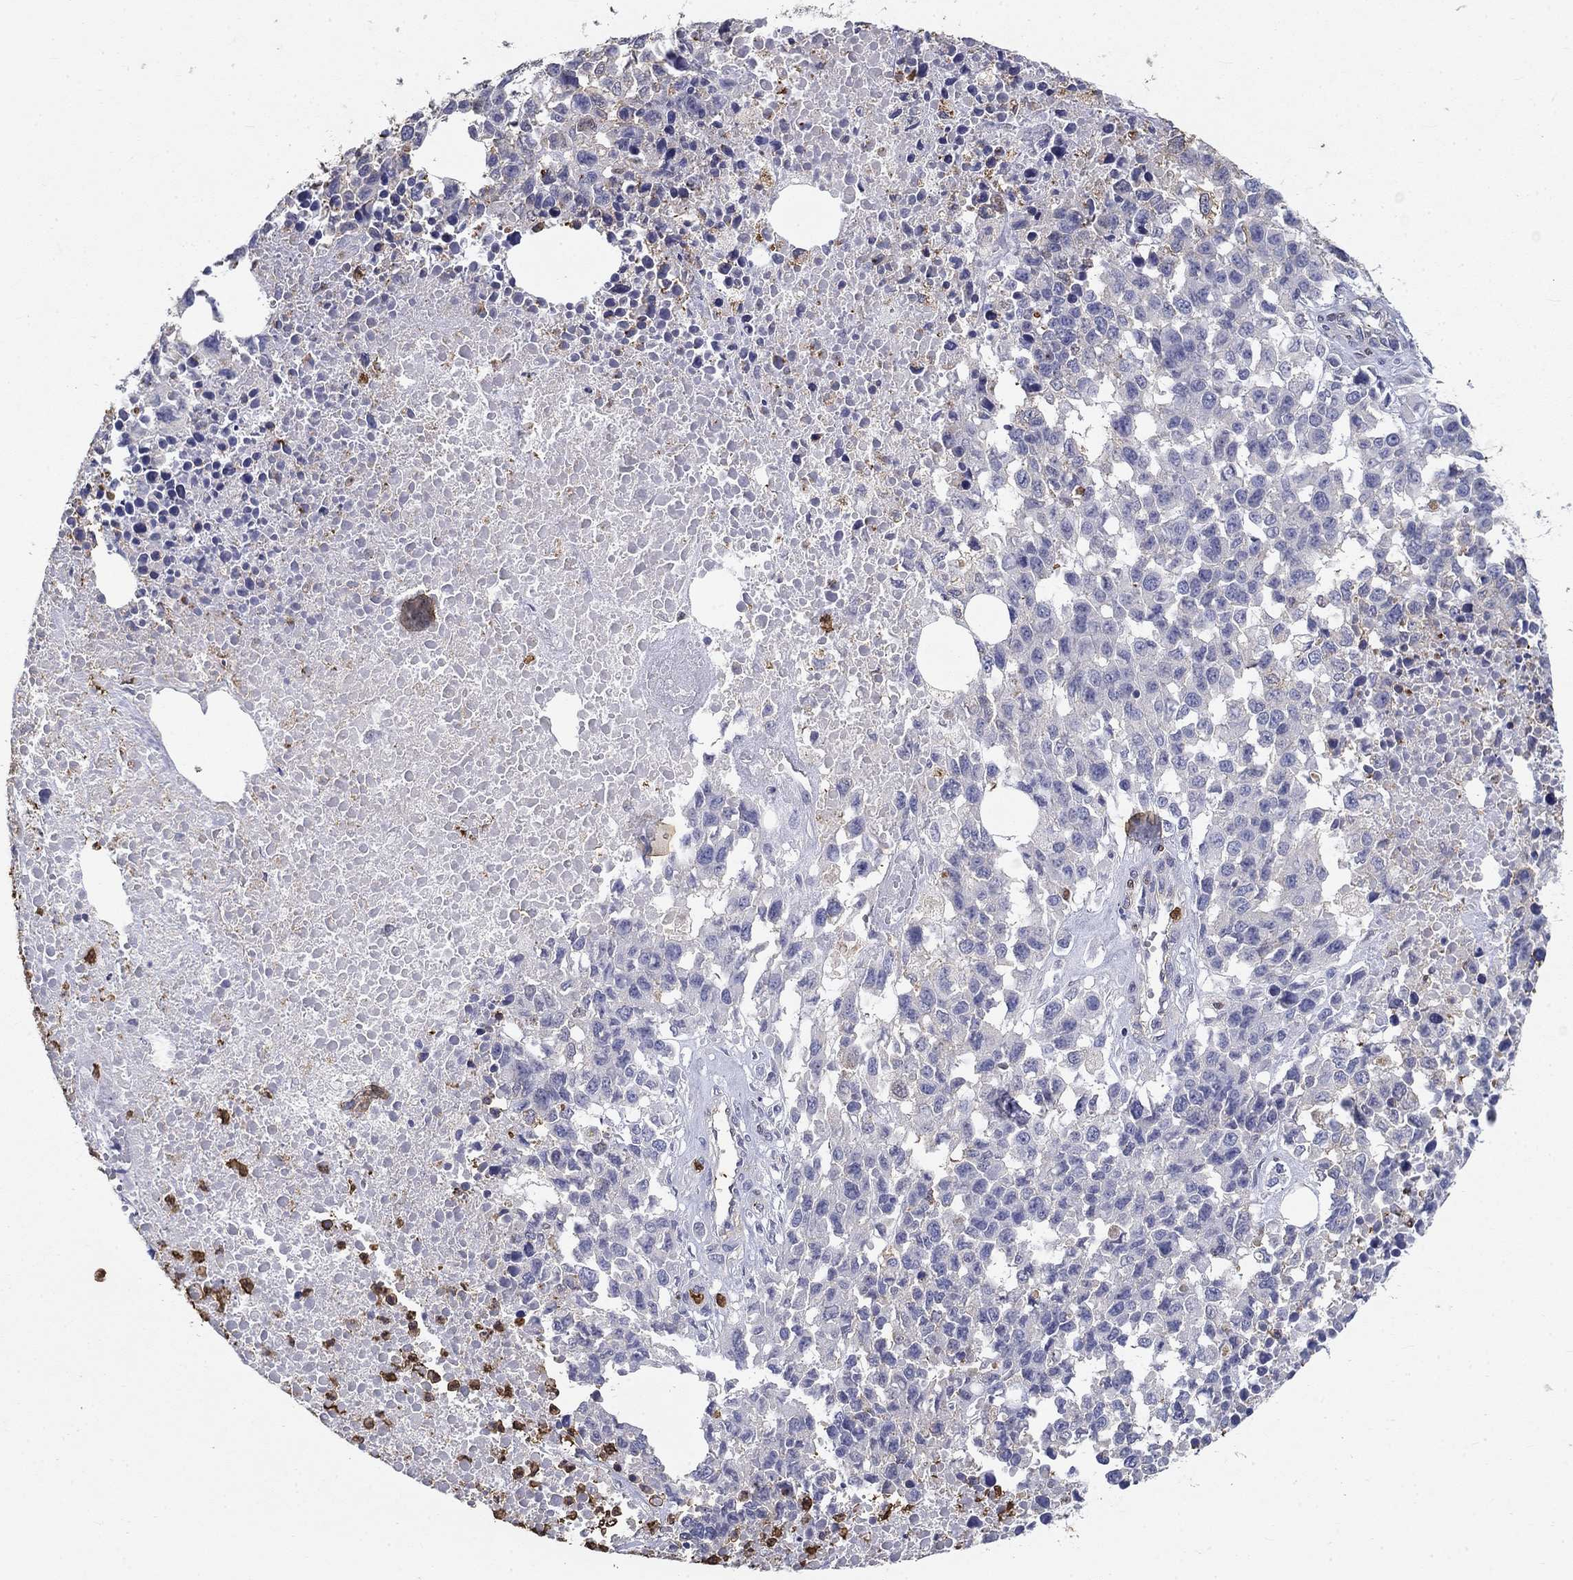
{"staining": {"intensity": "negative", "quantity": "none", "location": "none"}, "tissue": "melanoma", "cell_type": "Tumor cells", "image_type": "cancer", "snomed": [{"axis": "morphology", "description": "Malignant melanoma, Metastatic site"}, {"axis": "topography", "description": "Skin"}], "caption": "The immunohistochemistry image has no significant staining in tumor cells of malignant melanoma (metastatic site) tissue. (DAB (3,3'-diaminobenzidine) immunohistochemistry (IHC) with hematoxylin counter stain).", "gene": "IGSF8", "patient": {"sex": "male", "age": 84}}